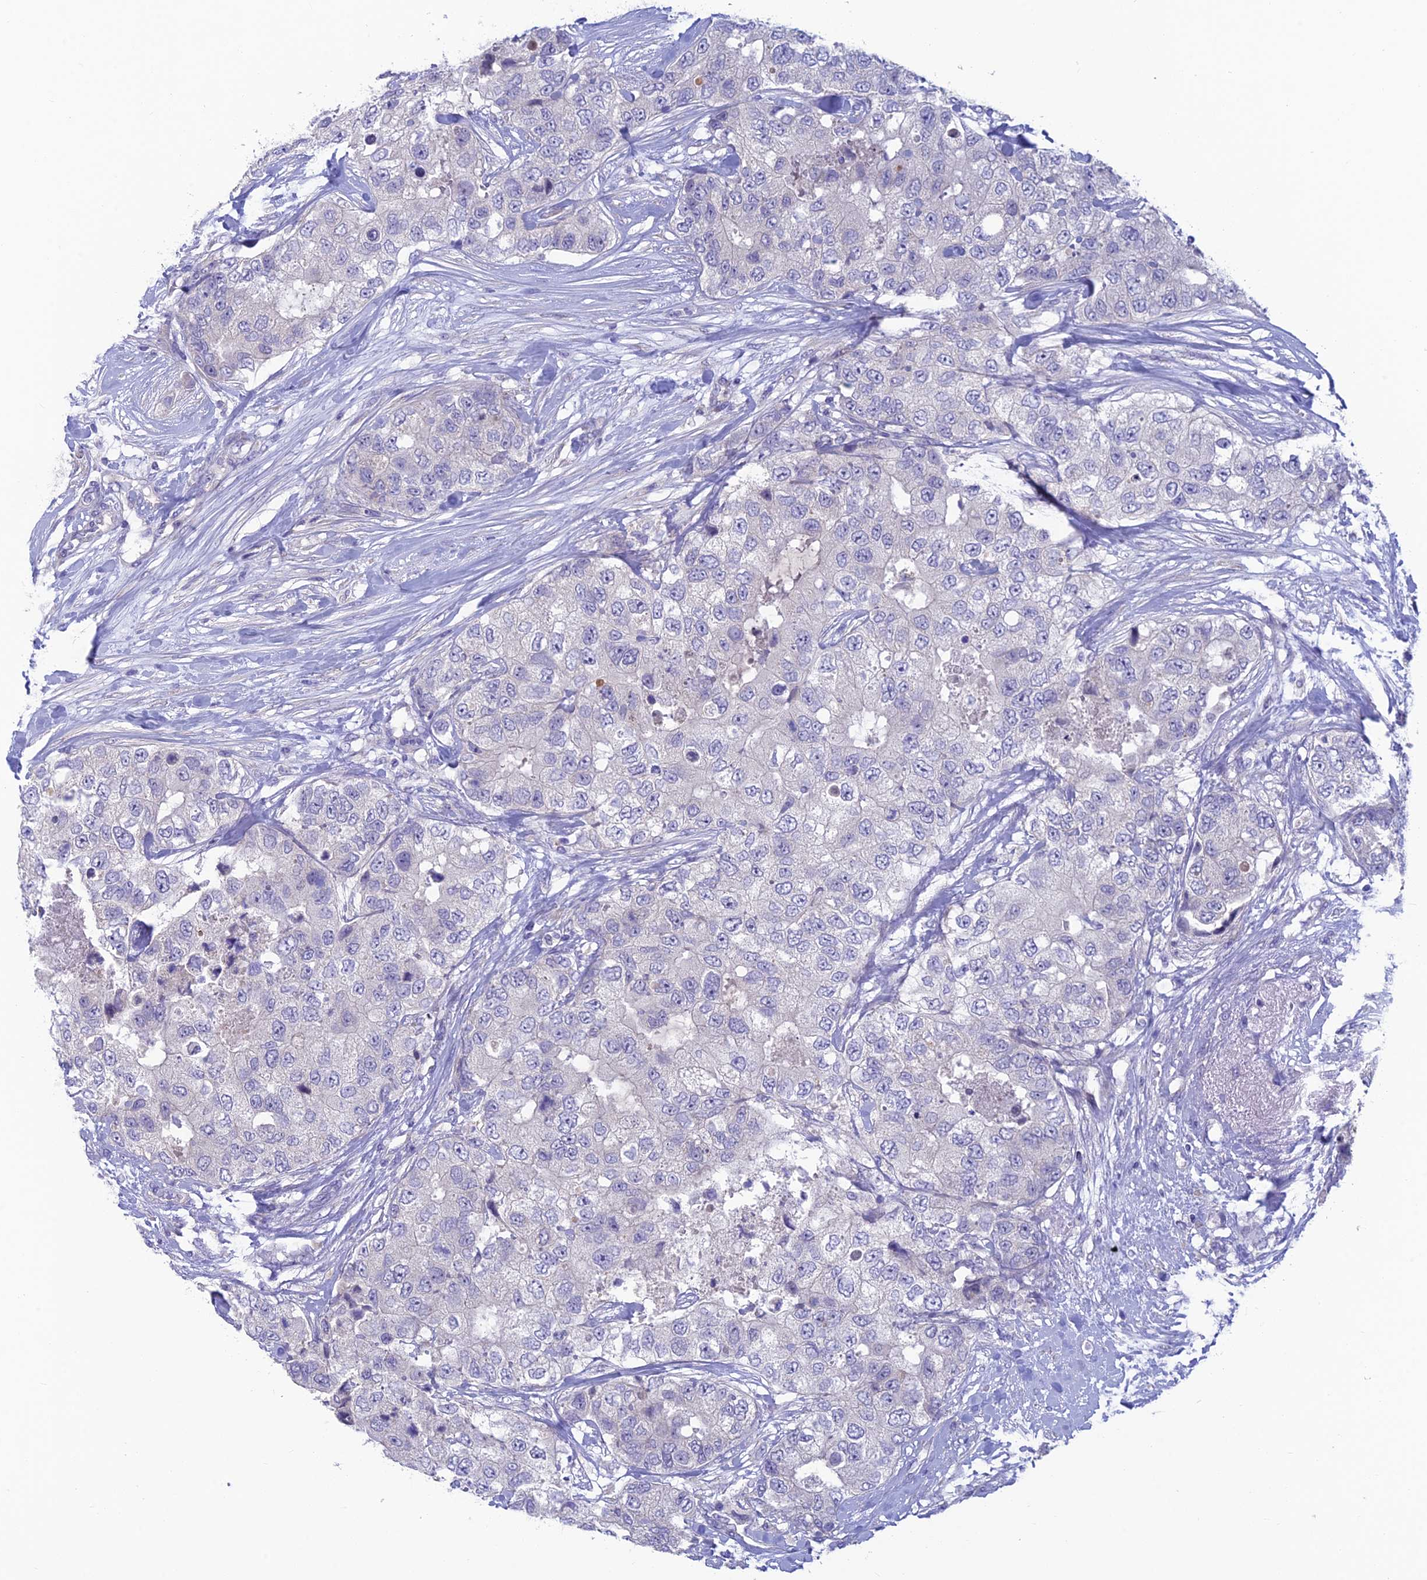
{"staining": {"intensity": "negative", "quantity": "none", "location": "none"}, "tissue": "breast cancer", "cell_type": "Tumor cells", "image_type": "cancer", "snomed": [{"axis": "morphology", "description": "Duct carcinoma"}, {"axis": "topography", "description": "Breast"}], "caption": "A micrograph of human breast cancer (infiltrating ductal carcinoma) is negative for staining in tumor cells.", "gene": "XPO7", "patient": {"sex": "female", "age": 62}}